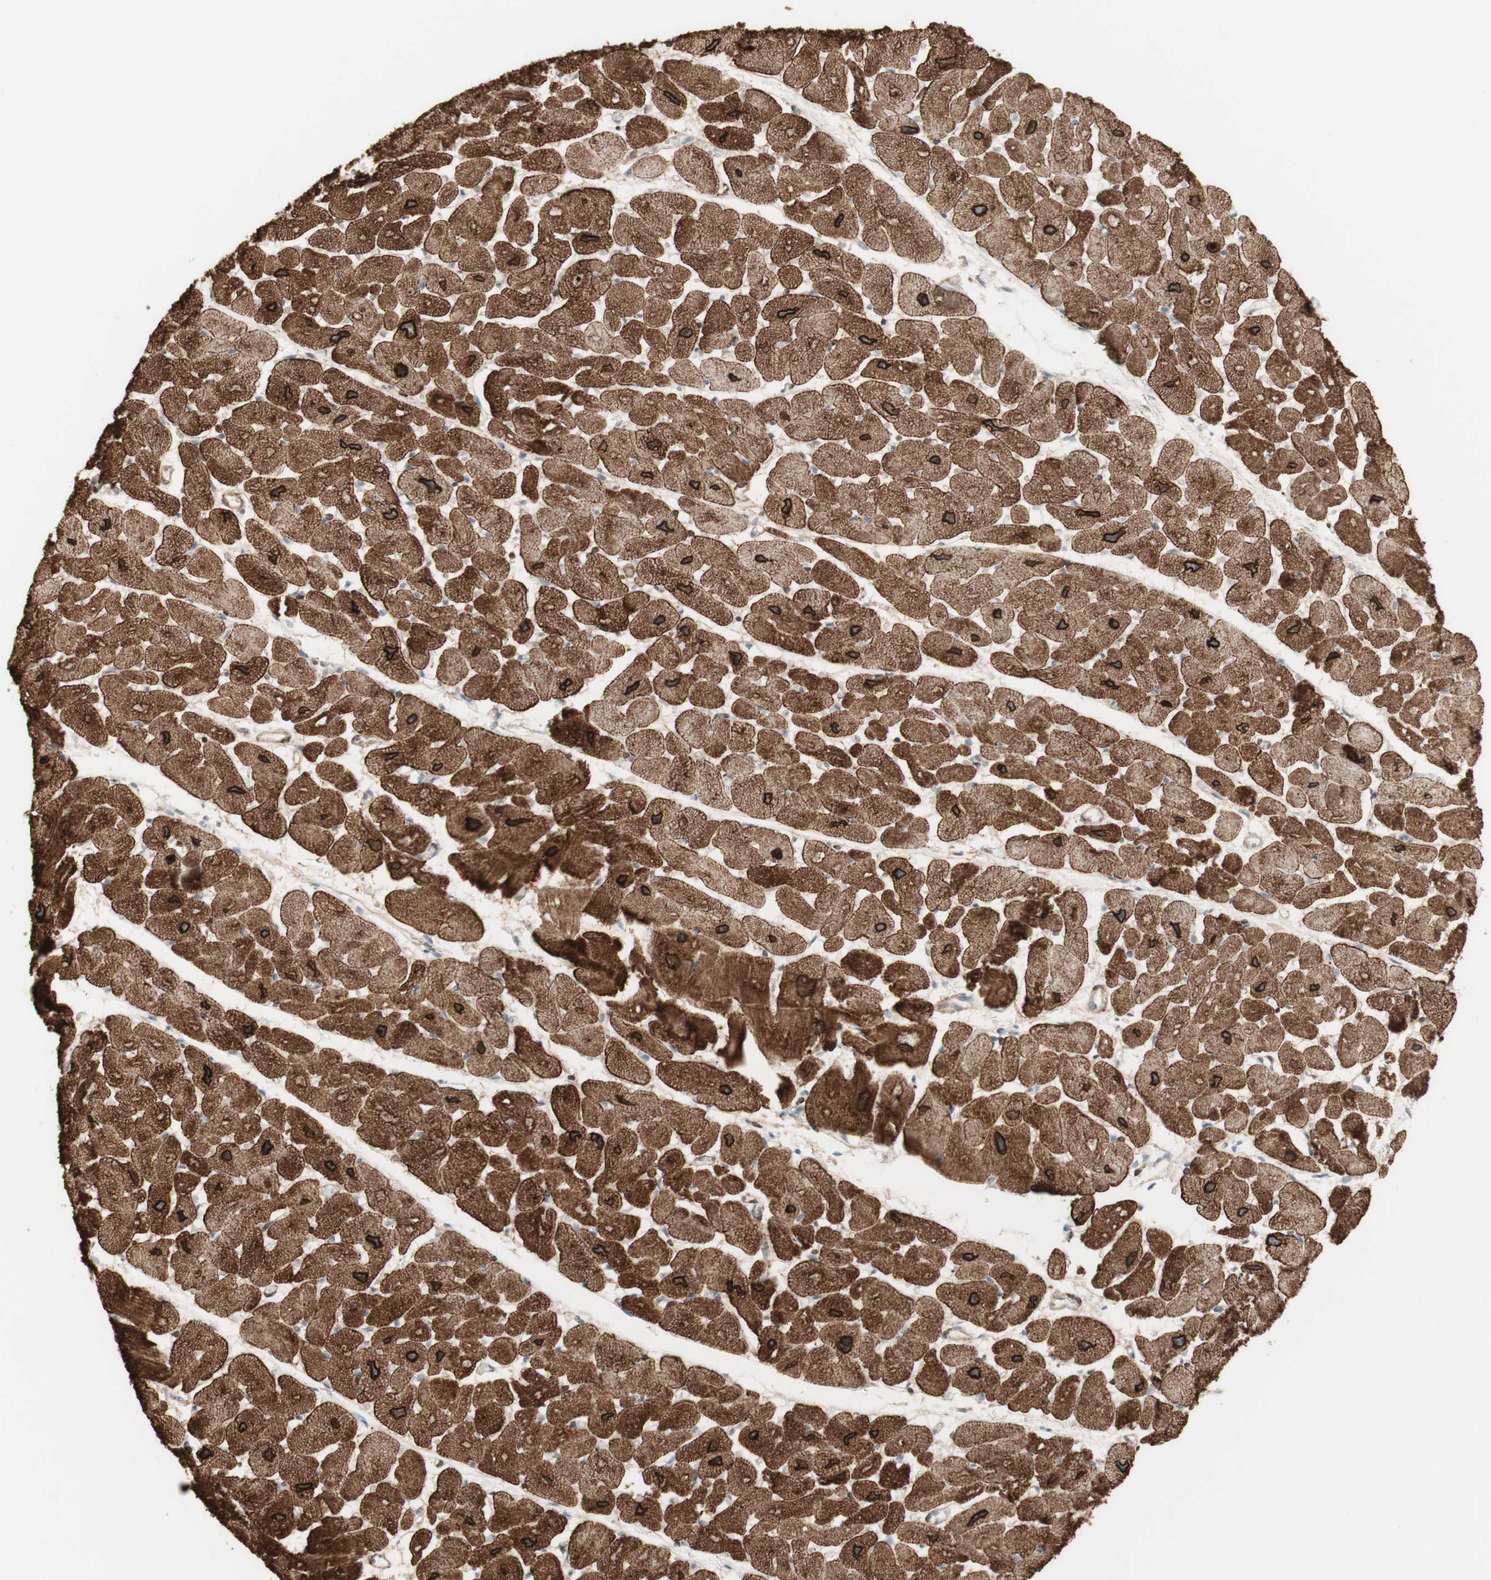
{"staining": {"intensity": "strong", "quantity": ">75%", "location": "cytoplasmic/membranous"}, "tissue": "heart muscle", "cell_type": "Cardiomyocytes", "image_type": "normal", "snomed": [{"axis": "morphology", "description": "Normal tissue, NOS"}, {"axis": "topography", "description": "Heart"}], "caption": "About >75% of cardiomyocytes in unremarkable human heart muscle demonstrate strong cytoplasmic/membranous protein positivity as visualized by brown immunohistochemical staining.", "gene": "MUC3A", "patient": {"sex": "female", "age": 54}}